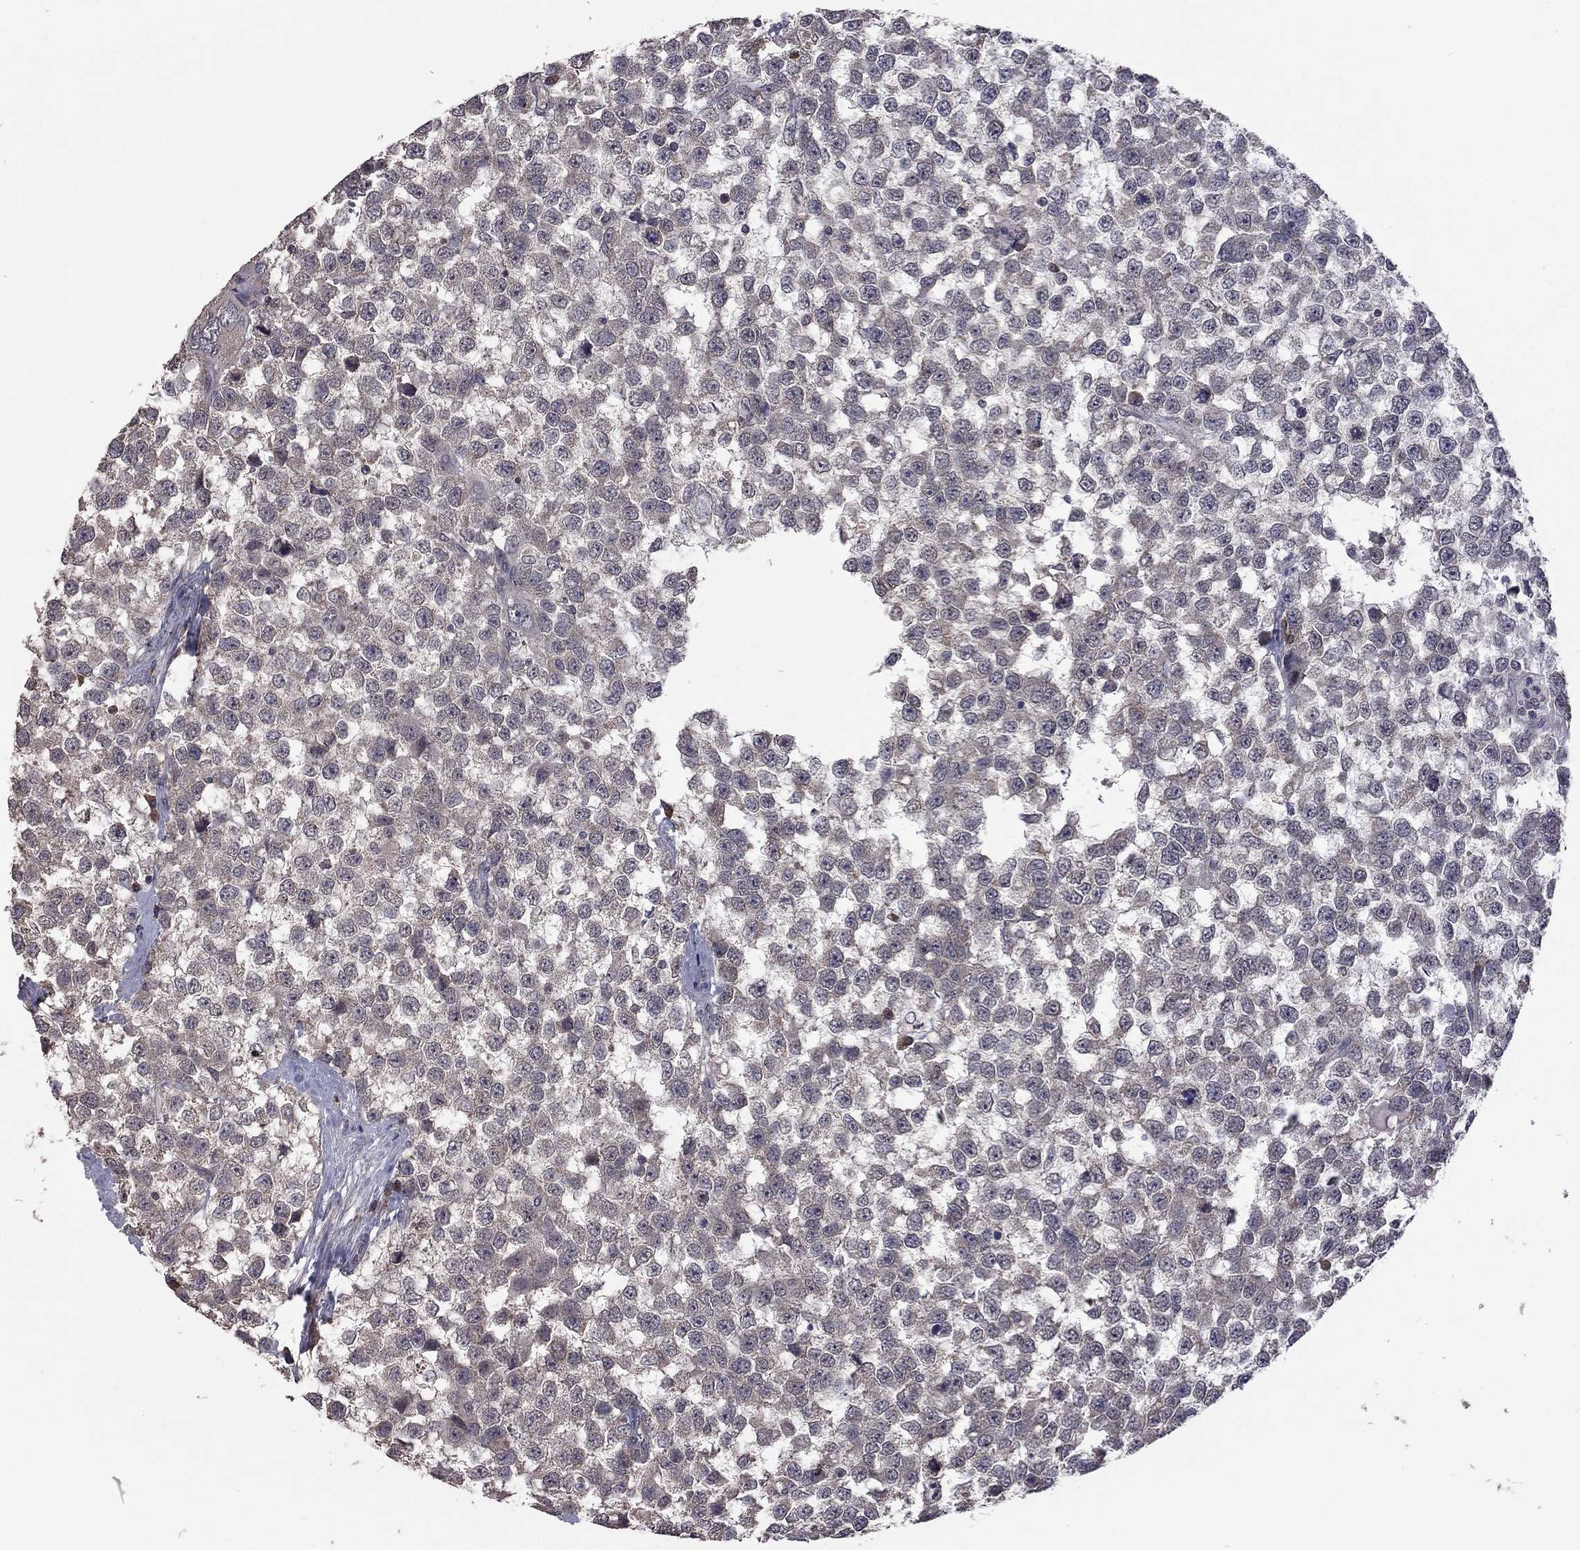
{"staining": {"intensity": "negative", "quantity": "none", "location": "none"}, "tissue": "testis cancer", "cell_type": "Tumor cells", "image_type": "cancer", "snomed": [{"axis": "morphology", "description": "Normal tissue, NOS"}, {"axis": "morphology", "description": "Seminoma, NOS"}, {"axis": "topography", "description": "Testis"}, {"axis": "topography", "description": "Epididymis"}], "caption": "Histopathology image shows no significant protein staining in tumor cells of testis seminoma.", "gene": "TSNARE1", "patient": {"sex": "male", "age": 34}}